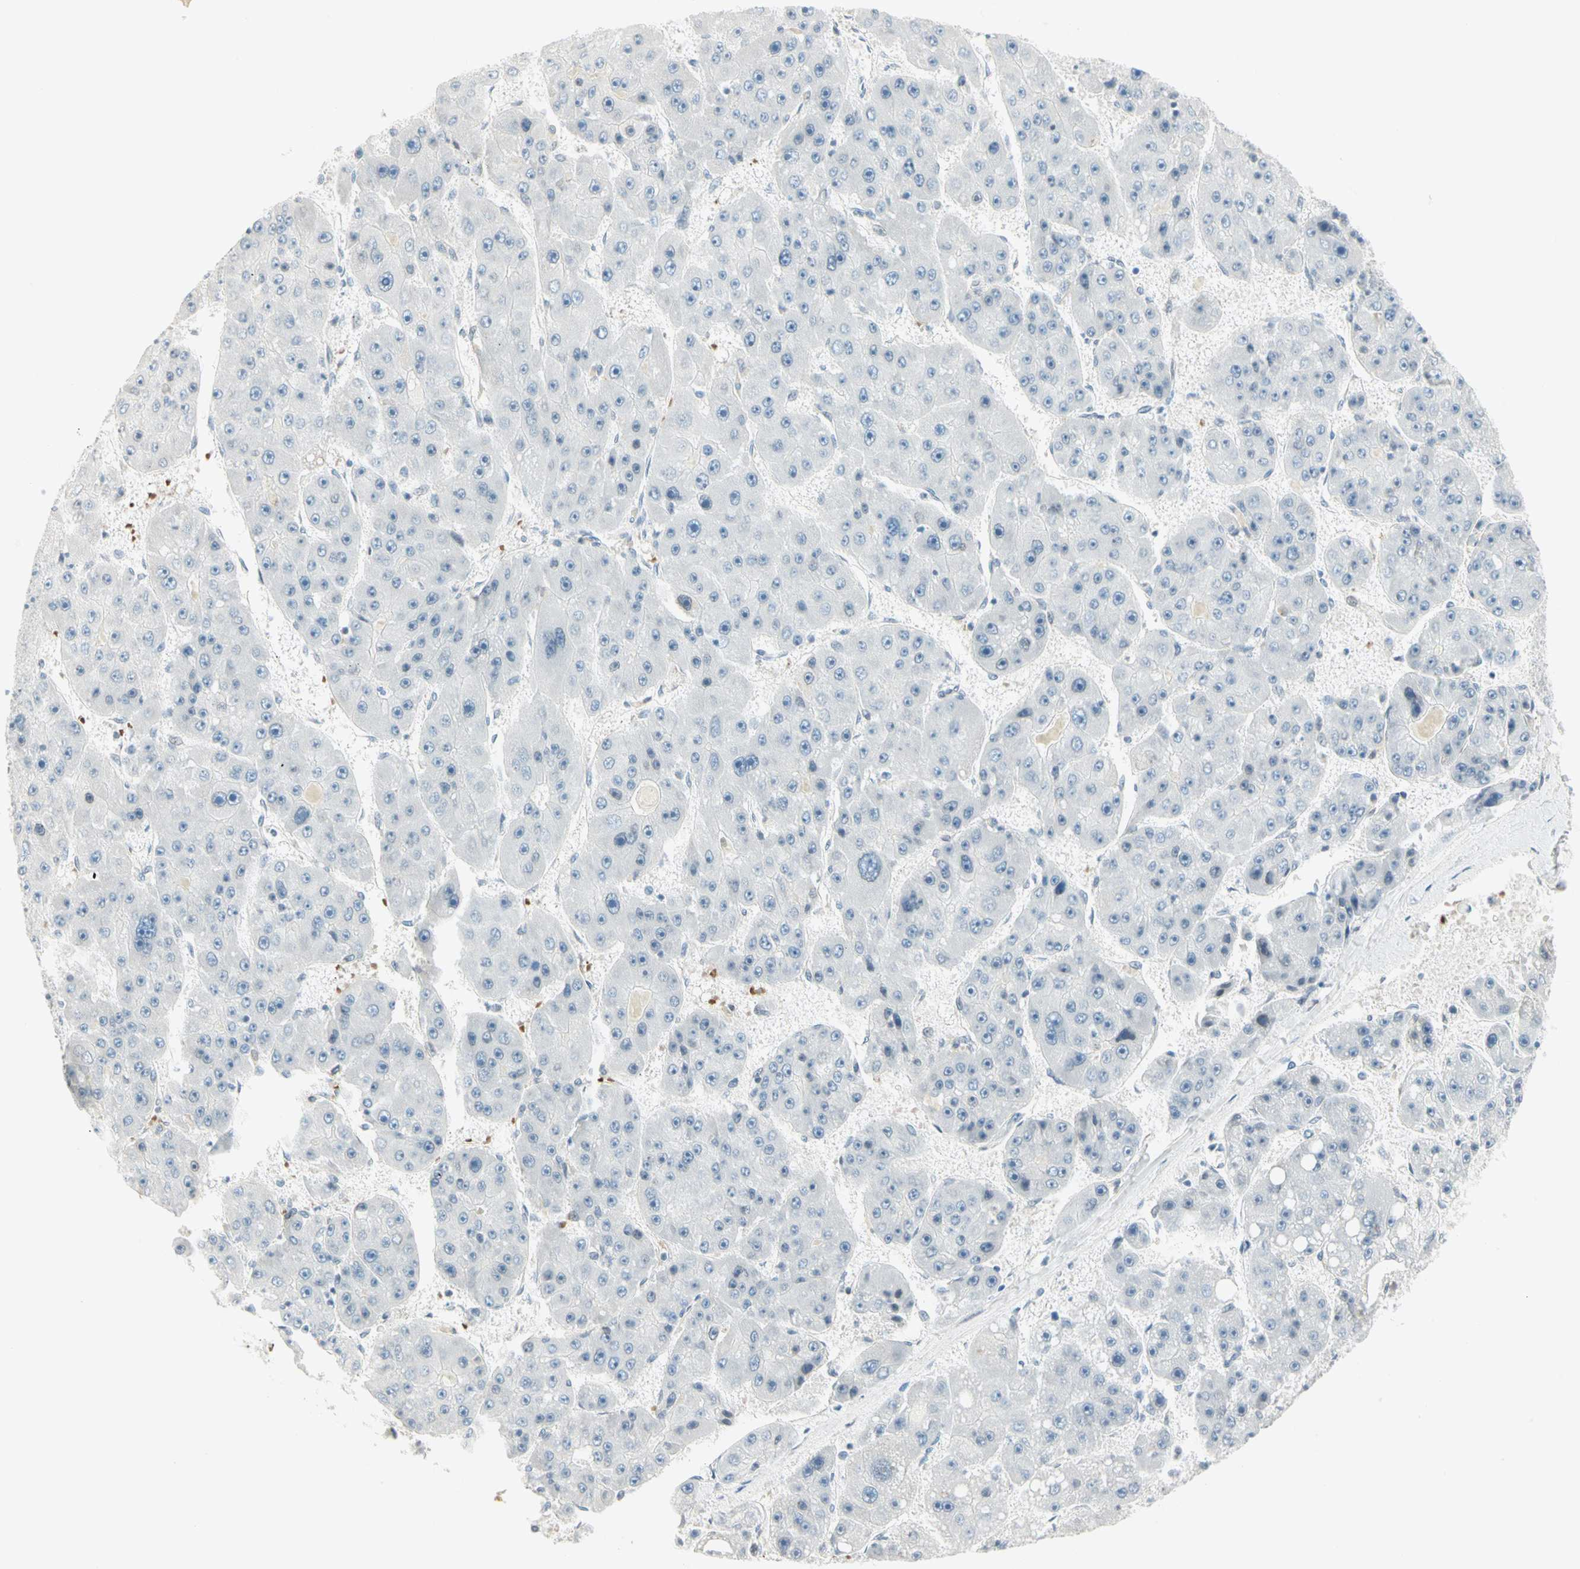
{"staining": {"intensity": "negative", "quantity": "none", "location": "none"}, "tissue": "liver cancer", "cell_type": "Tumor cells", "image_type": "cancer", "snomed": [{"axis": "morphology", "description": "Carcinoma, Hepatocellular, NOS"}, {"axis": "topography", "description": "Liver"}], "caption": "Immunohistochemical staining of liver cancer (hepatocellular carcinoma) displays no significant positivity in tumor cells.", "gene": "BCAN", "patient": {"sex": "female", "age": 61}}